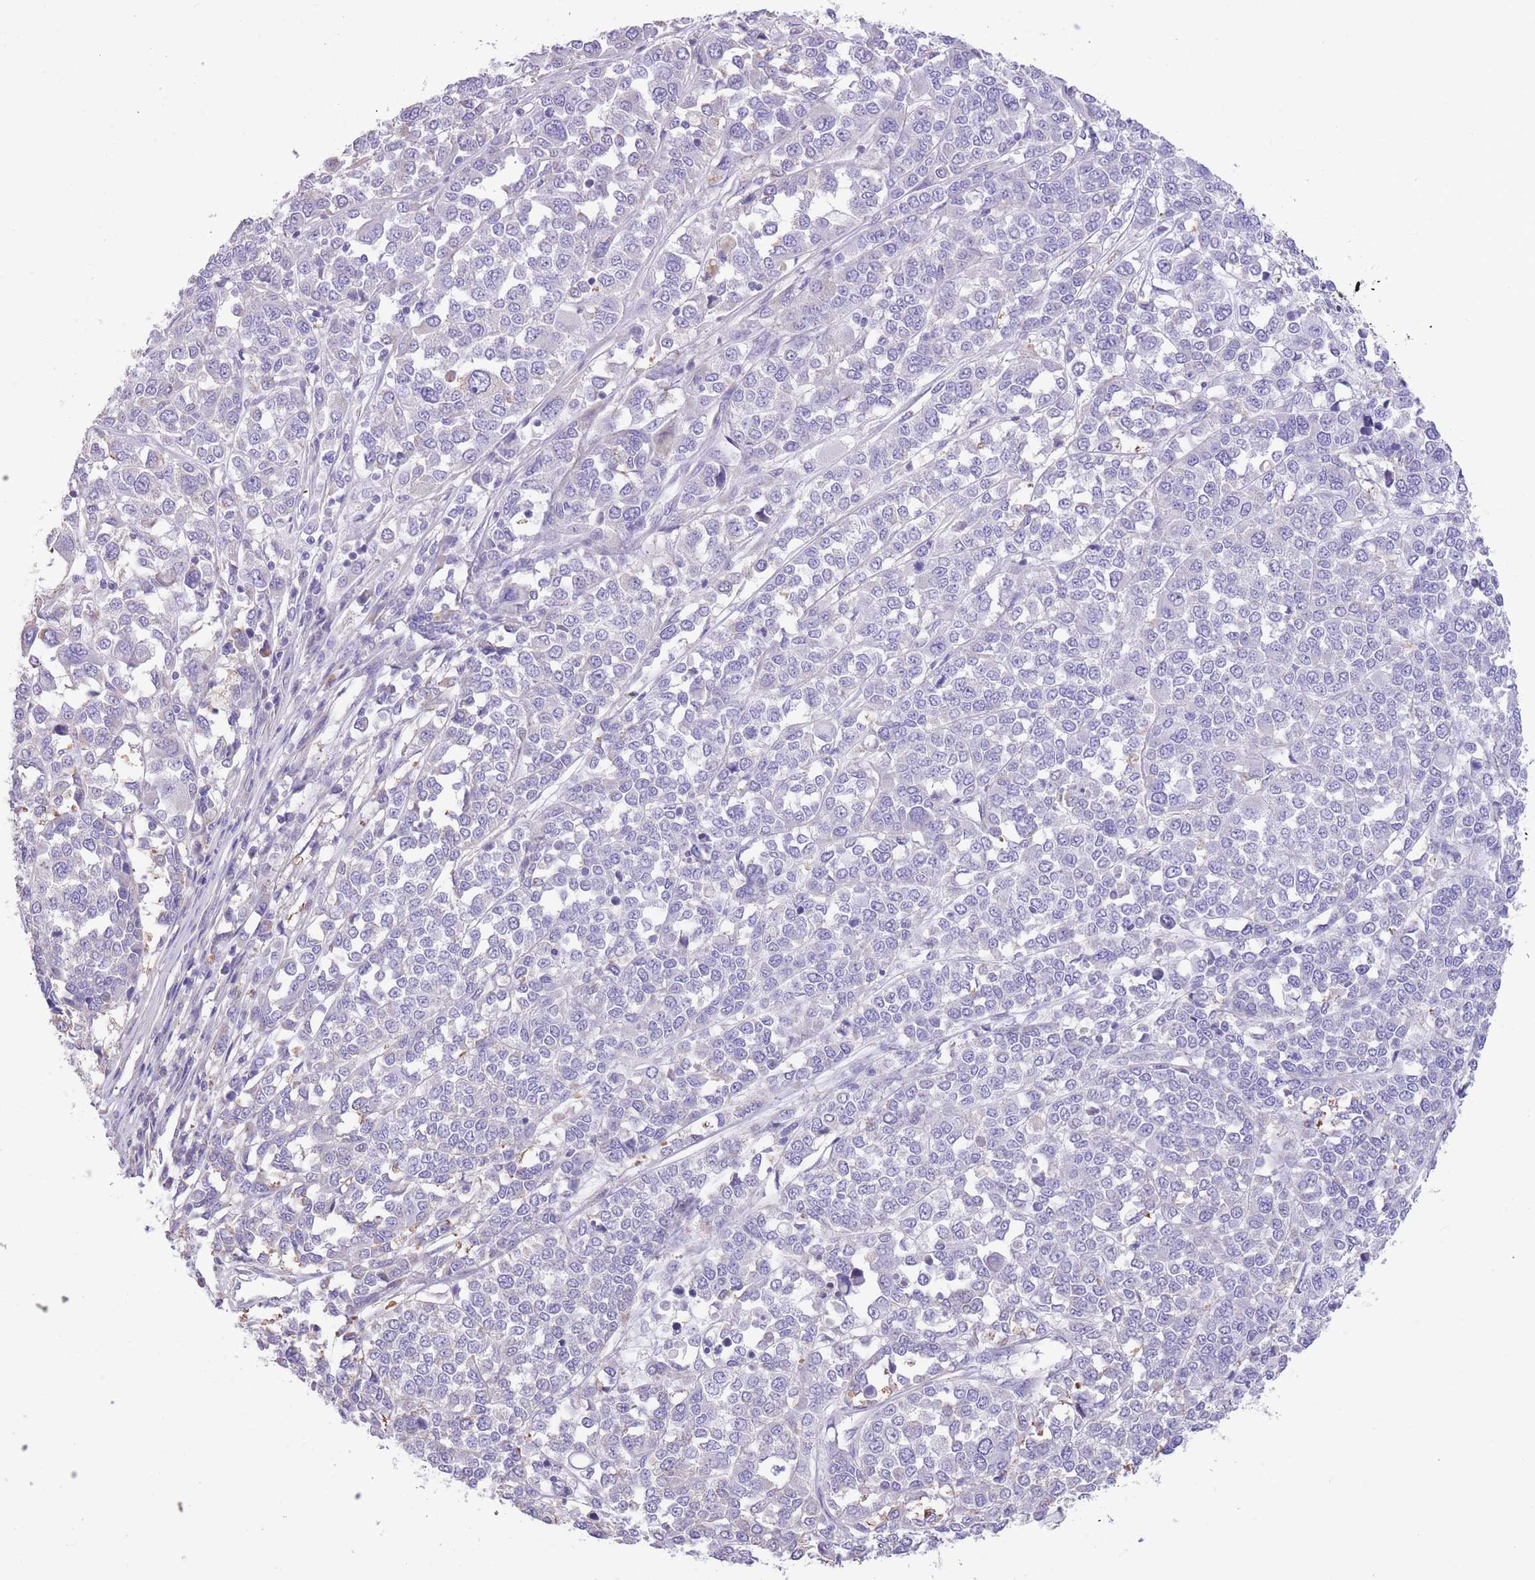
{"staining": {"intensity": "negative", "quantity": "none", "location": "none"}, "tissue": "melanoma", "cell_type": "Tumor cells", "image_type": "cancer", "snomed": [{"axis": "morphology", "description": "Malignant melanoma, Metastatic site"}, {"axis": "topography", "description": "Lymph node"}], "caption": "There is no significant staining in tumor cells of melanoma. (Stains: DAB immunohistochemistry with hematoxylin counter stain, Microscopy: brightfield microscopy at high magnification).", "gene": "RHOU", "patient": {"sex": "male", "age": 44}}